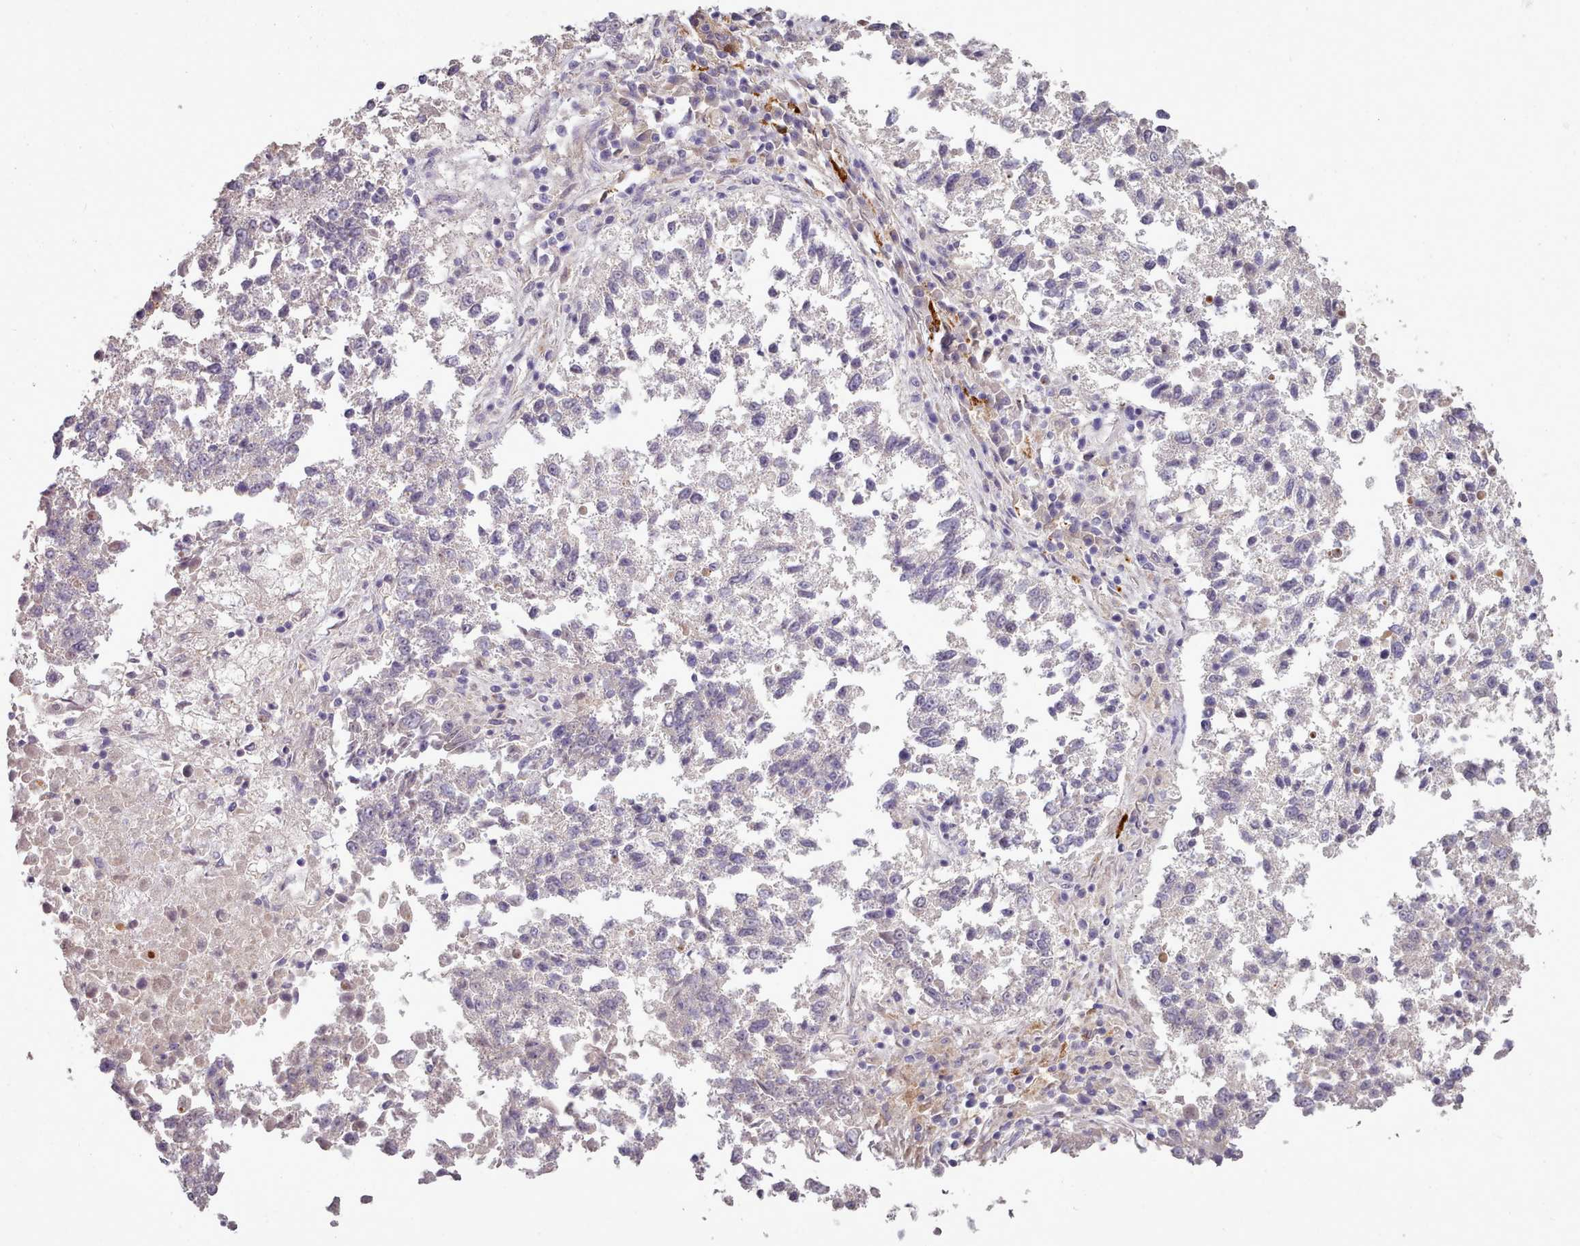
{"staining": {"intensity": "negative", "quantity": "none", "location": "none"}, "tissue": "lung cancer", "cell_type": "Tumor cells", "image_type": "cancer", "snomed": [{"axis": "morphology", "description": "Squamous cell carcinoma, NOS"}, {"axis": "topography", "description": "Lung"}], "caption": "Immunohistochemistry photomicrograph of lung cancer (squamous cell carcinoma) stained for a protein (brown), which demonstrates no positivity in tumor cells.", "gene": "DPF1", "patient": {"sex": "male", "age": 73}}